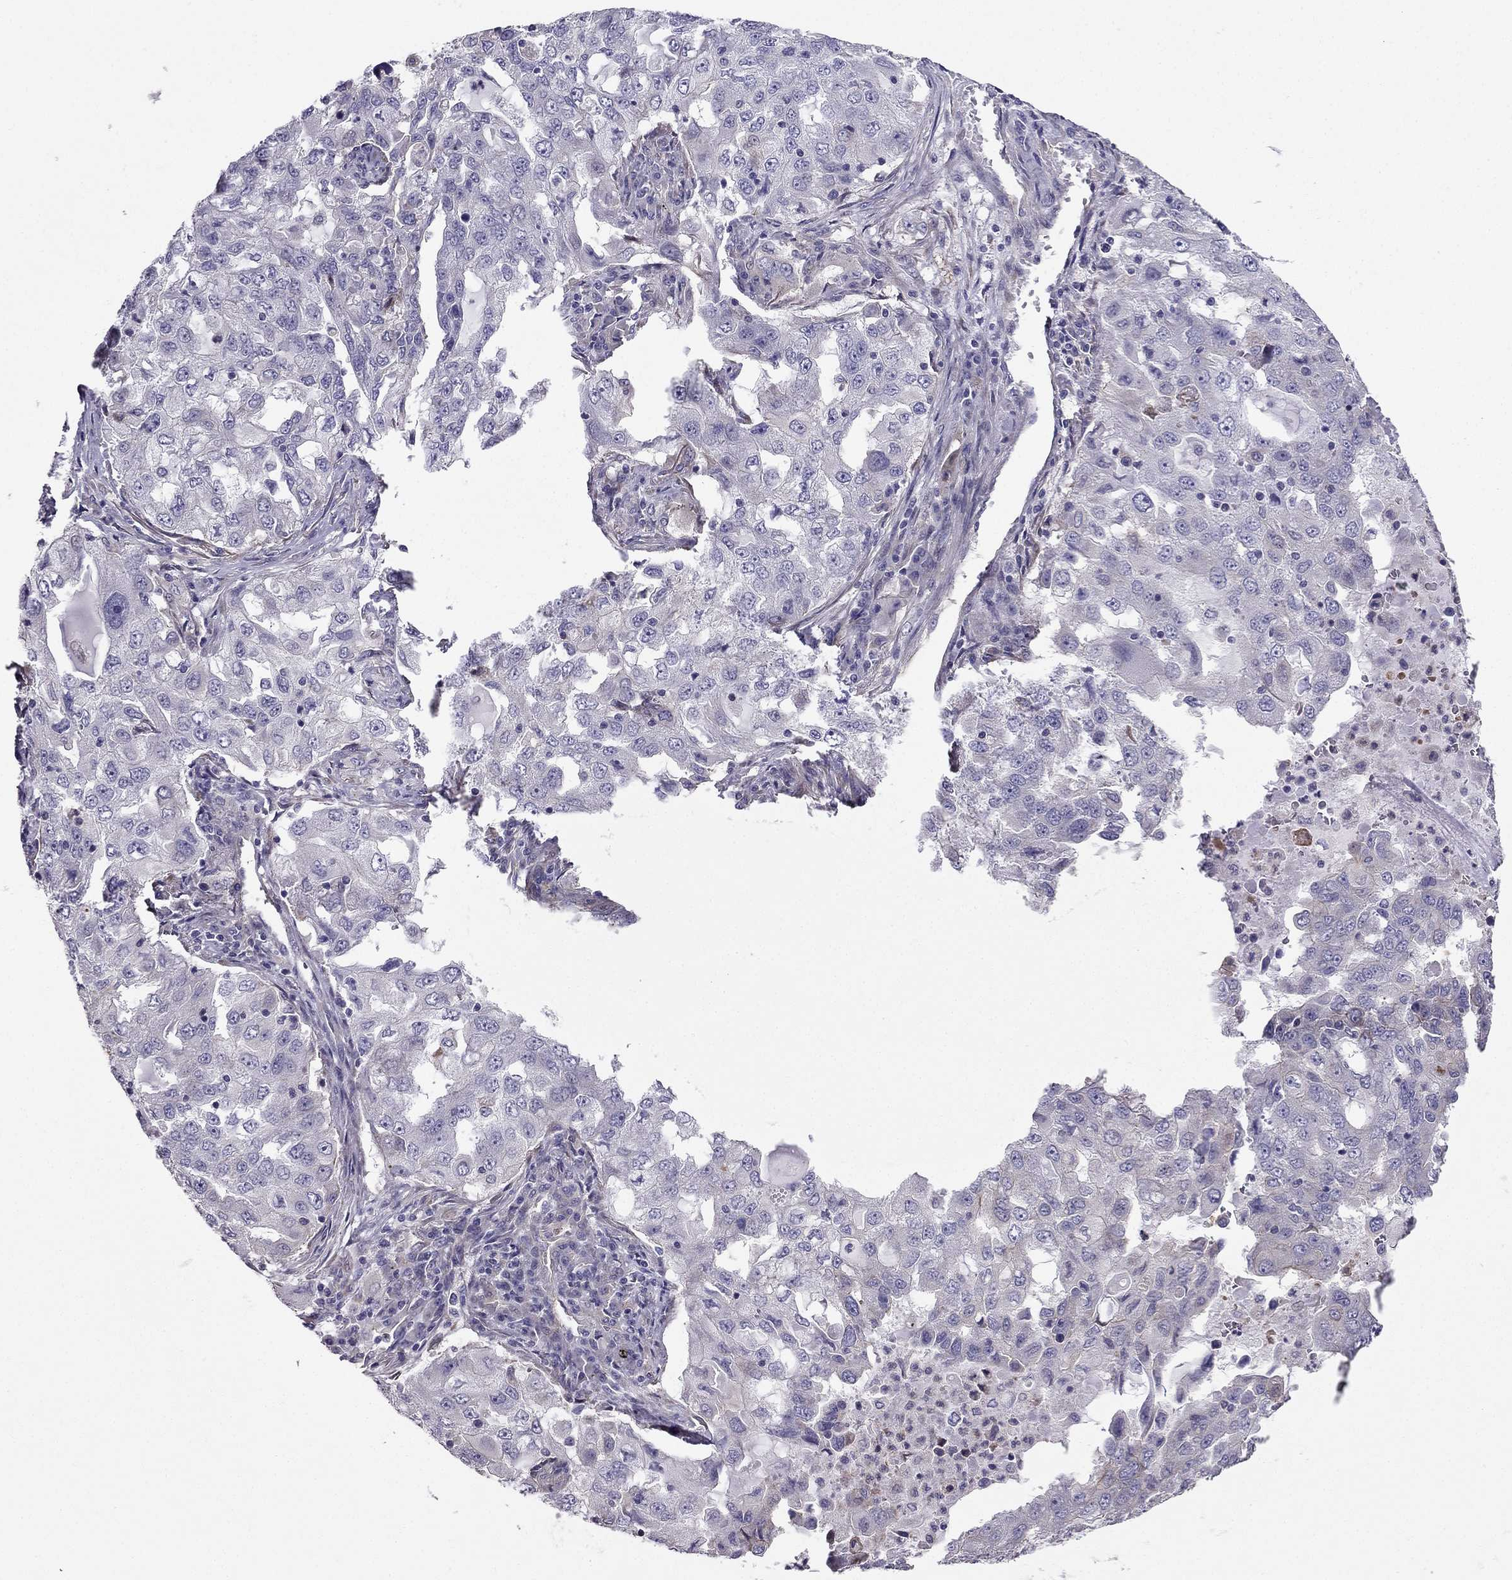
{"staining": {"intensity": "negative", "quantity": "none", "location": "none"}, "tissue": "lung cancer", "cell_type": "Tumor cells", "image_type": "cancer", "snomed": [{"axis": "morphology", "description": "Adenocarcinoma, NOS"}, {"axis": "topography", "description": "Lung"}], "caption": "Immunohistochemistry (IHC) of human lung cancer shows no expression in tumor cells. The staining was performed using DAB to visualize the protein expression in brown, while the nuclei were stained in blue with hematoxylin (Magnification: 20x).", "gene": "ENOX1", "patient": {"sex": "female", "age": 61}}